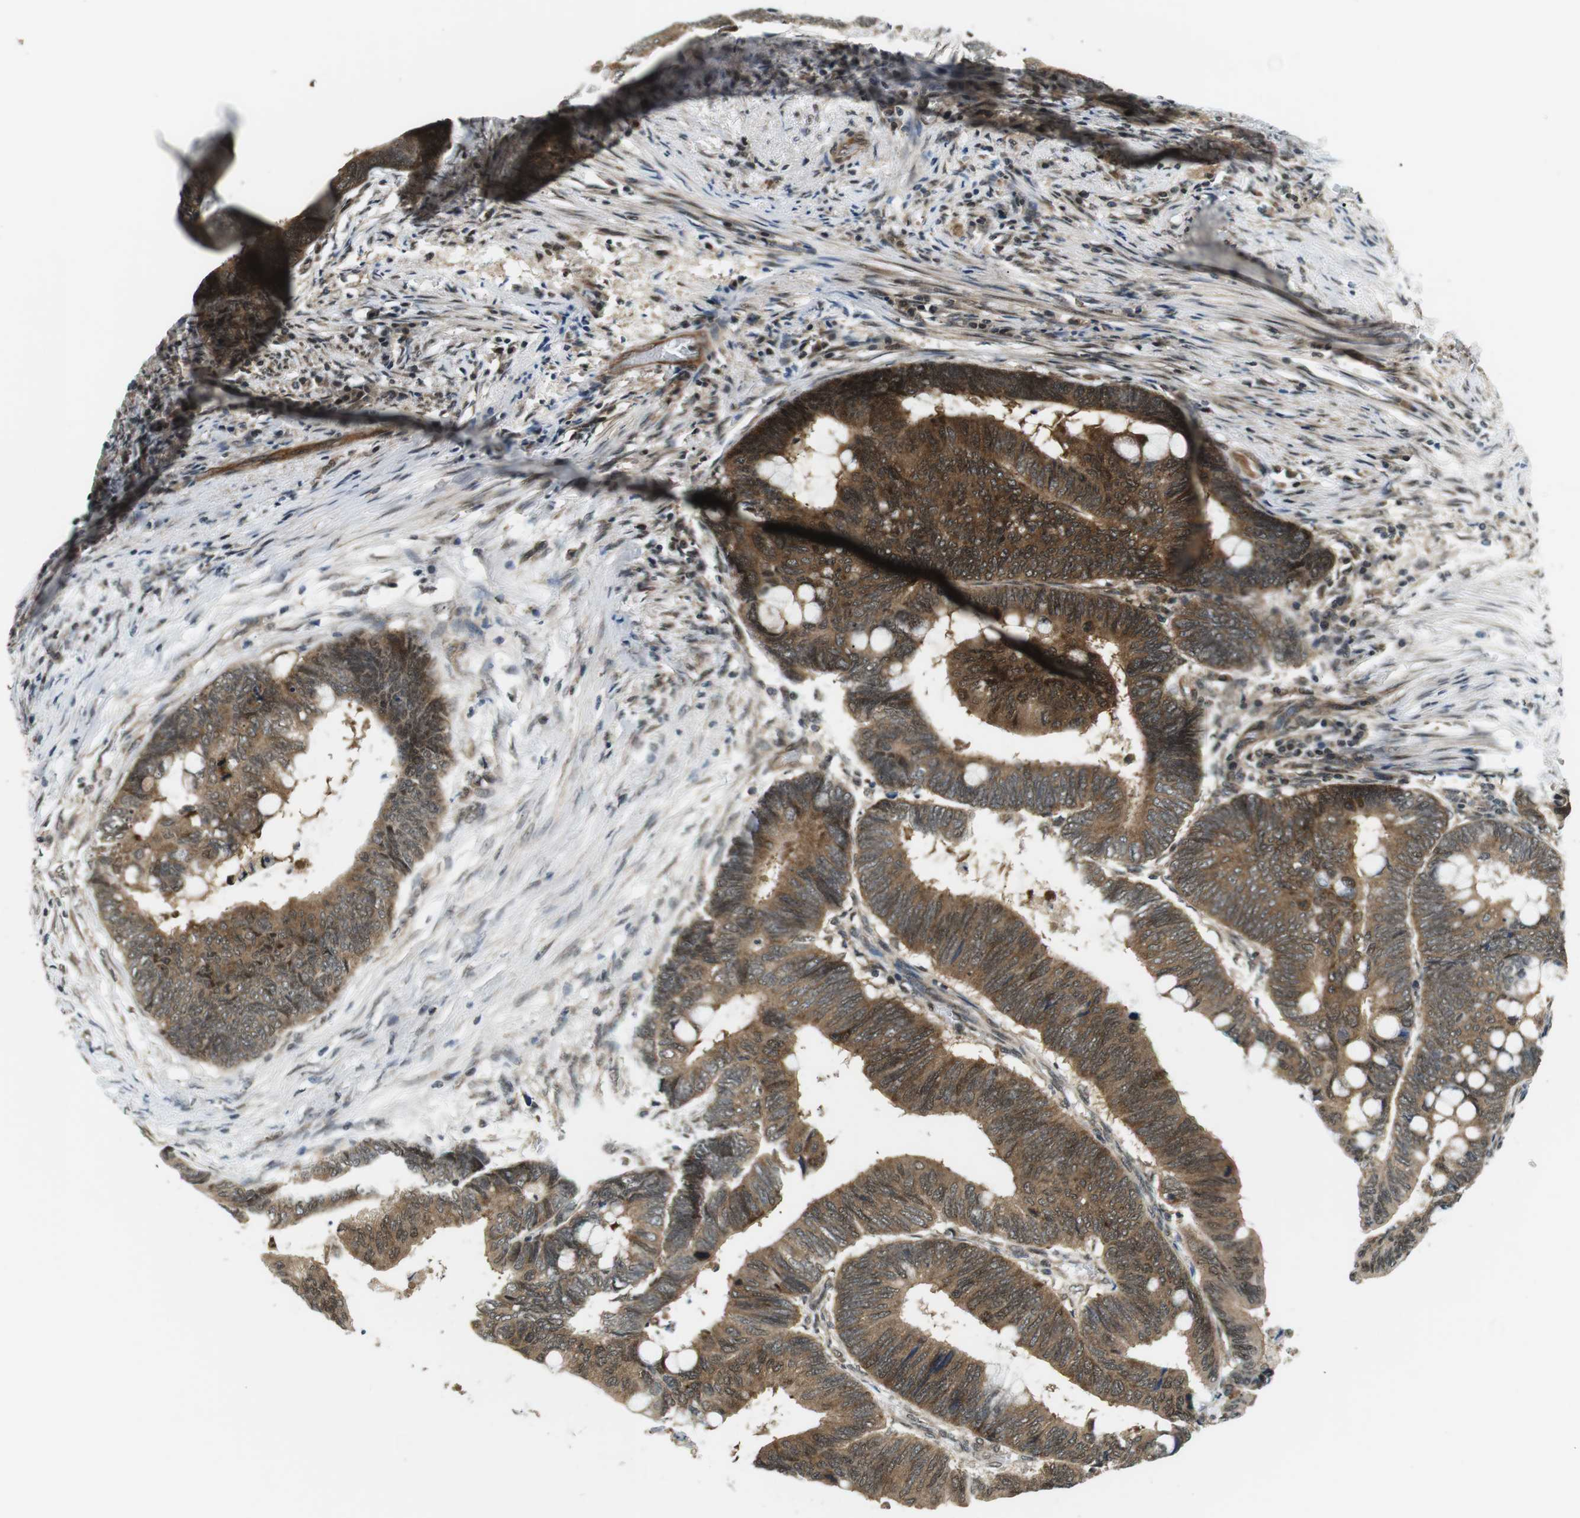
{"staining": {"intensity": "moderate", "quantity": ">75%", "location": "cytoplasmic/membranous,nuclear"}, "tissue": "colorectal cancer", "cell_type": "Tumor cells", "image_type": "cancer", "snomed": [{"axis": "morphology", "description": "Normal tissue, NOS"}, {"axis": "morphology", "description": "Adenocarcinoma, NOS"}, {"axis": "topography", "description": "Rectum"}, {"axis": "topography", "description": "Peripheral nerve tissue"}], "caption": "A histopathology image of colorectal adenocarcinoma stained for a protein displays moderate cytoplasmic/membranous and nuclear brown staining in tumor cells.", "gene": "CSNK2B", "patient": {"sex": "male", "age": 92}}